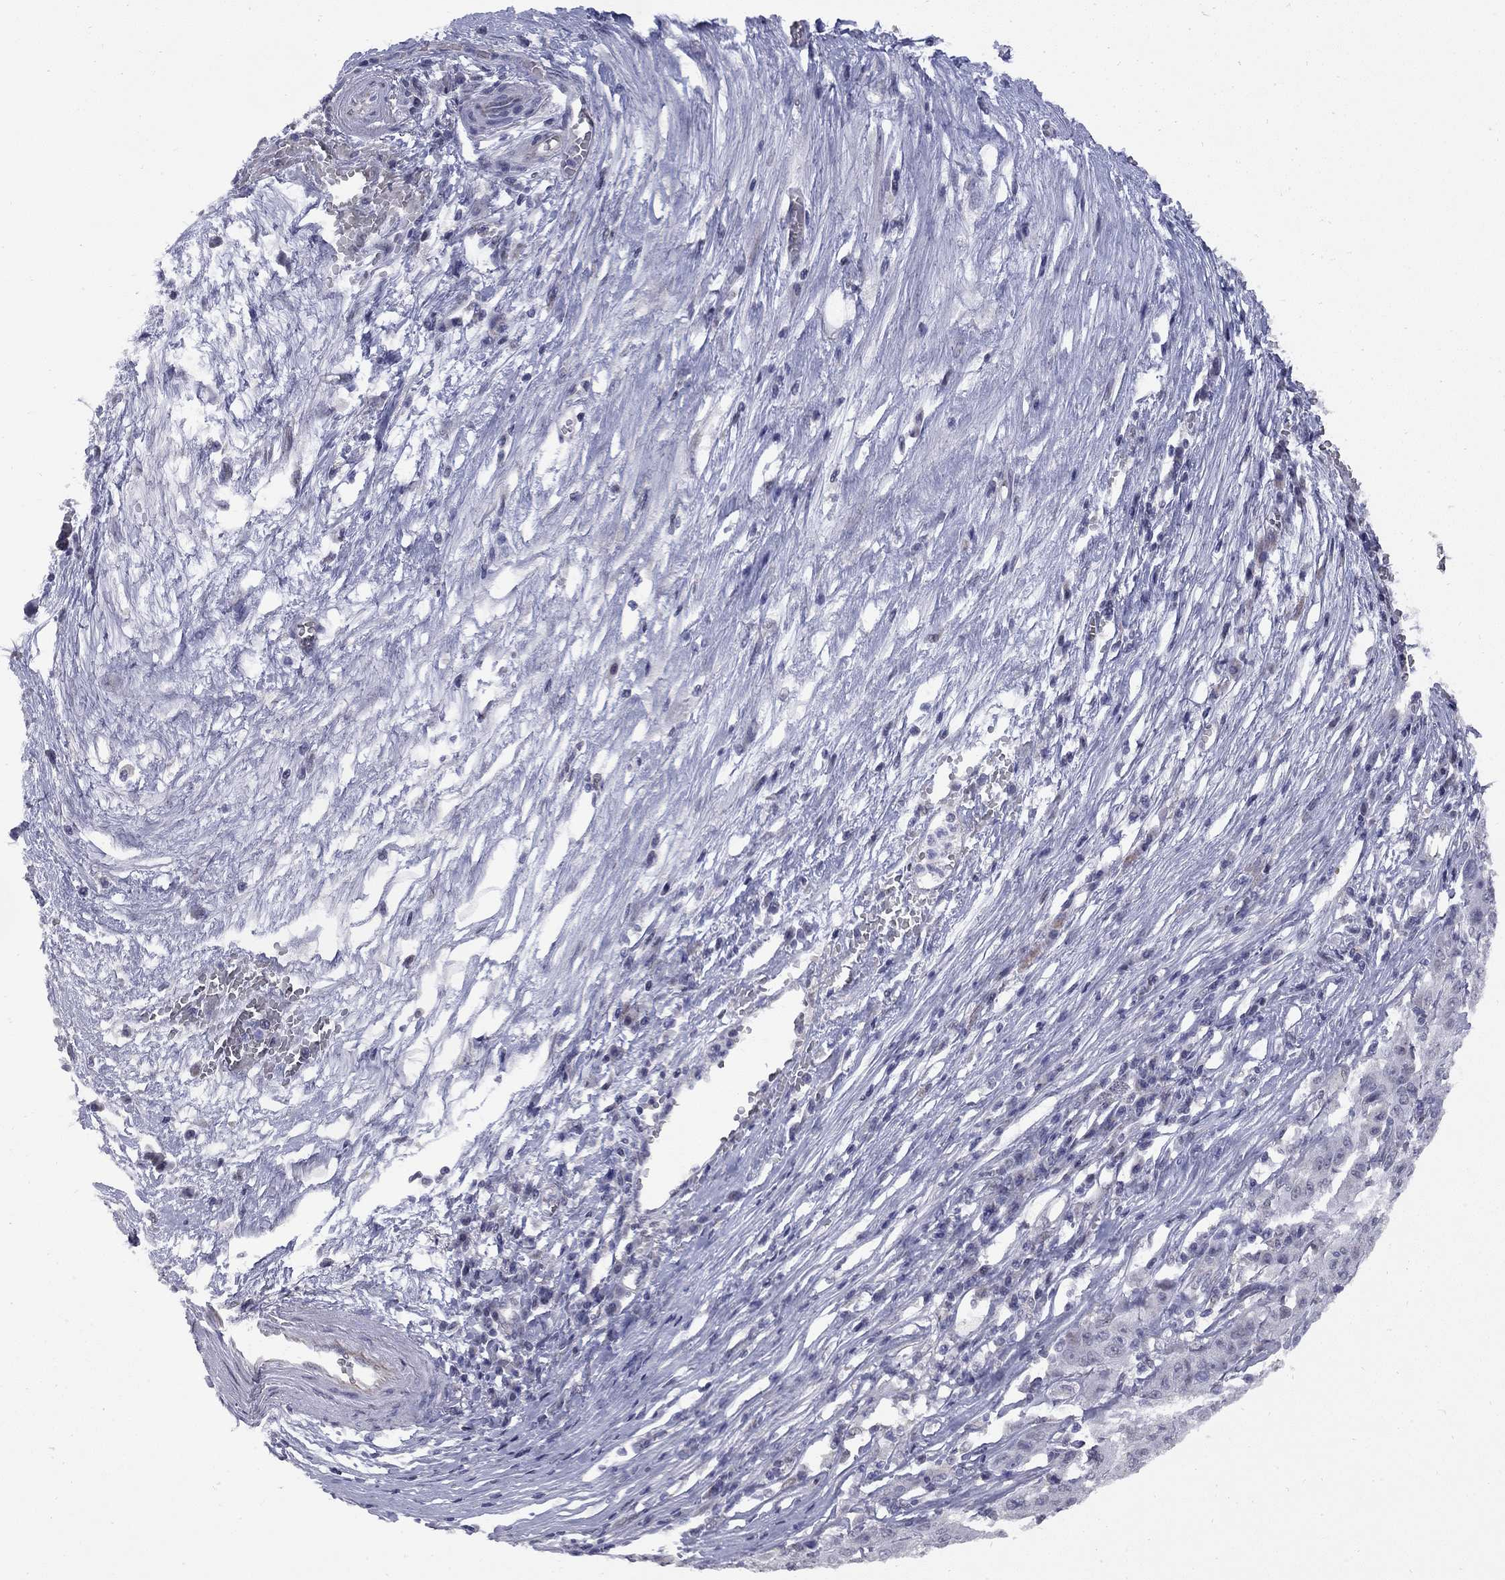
{"staining": {"intensity": "negative", "quantity": "none", "location": "none"}, "tissue": "pancreatic cancer", "cell_type": "Tumor cells", "image_type": "cancer", "snomed": [{"axis": "morphology", "description": "Adenocarcinoma, NOS"}, {"axis": "topography", "description": "Pancreas"}], "caption": "This is a histopathology image of immunohistochemistry (IHC) staining of pancreatic cancer, which shows no staining in tumor cells.", "gene": "HTR4", "patient": {"sex": "male", "age": 63}}